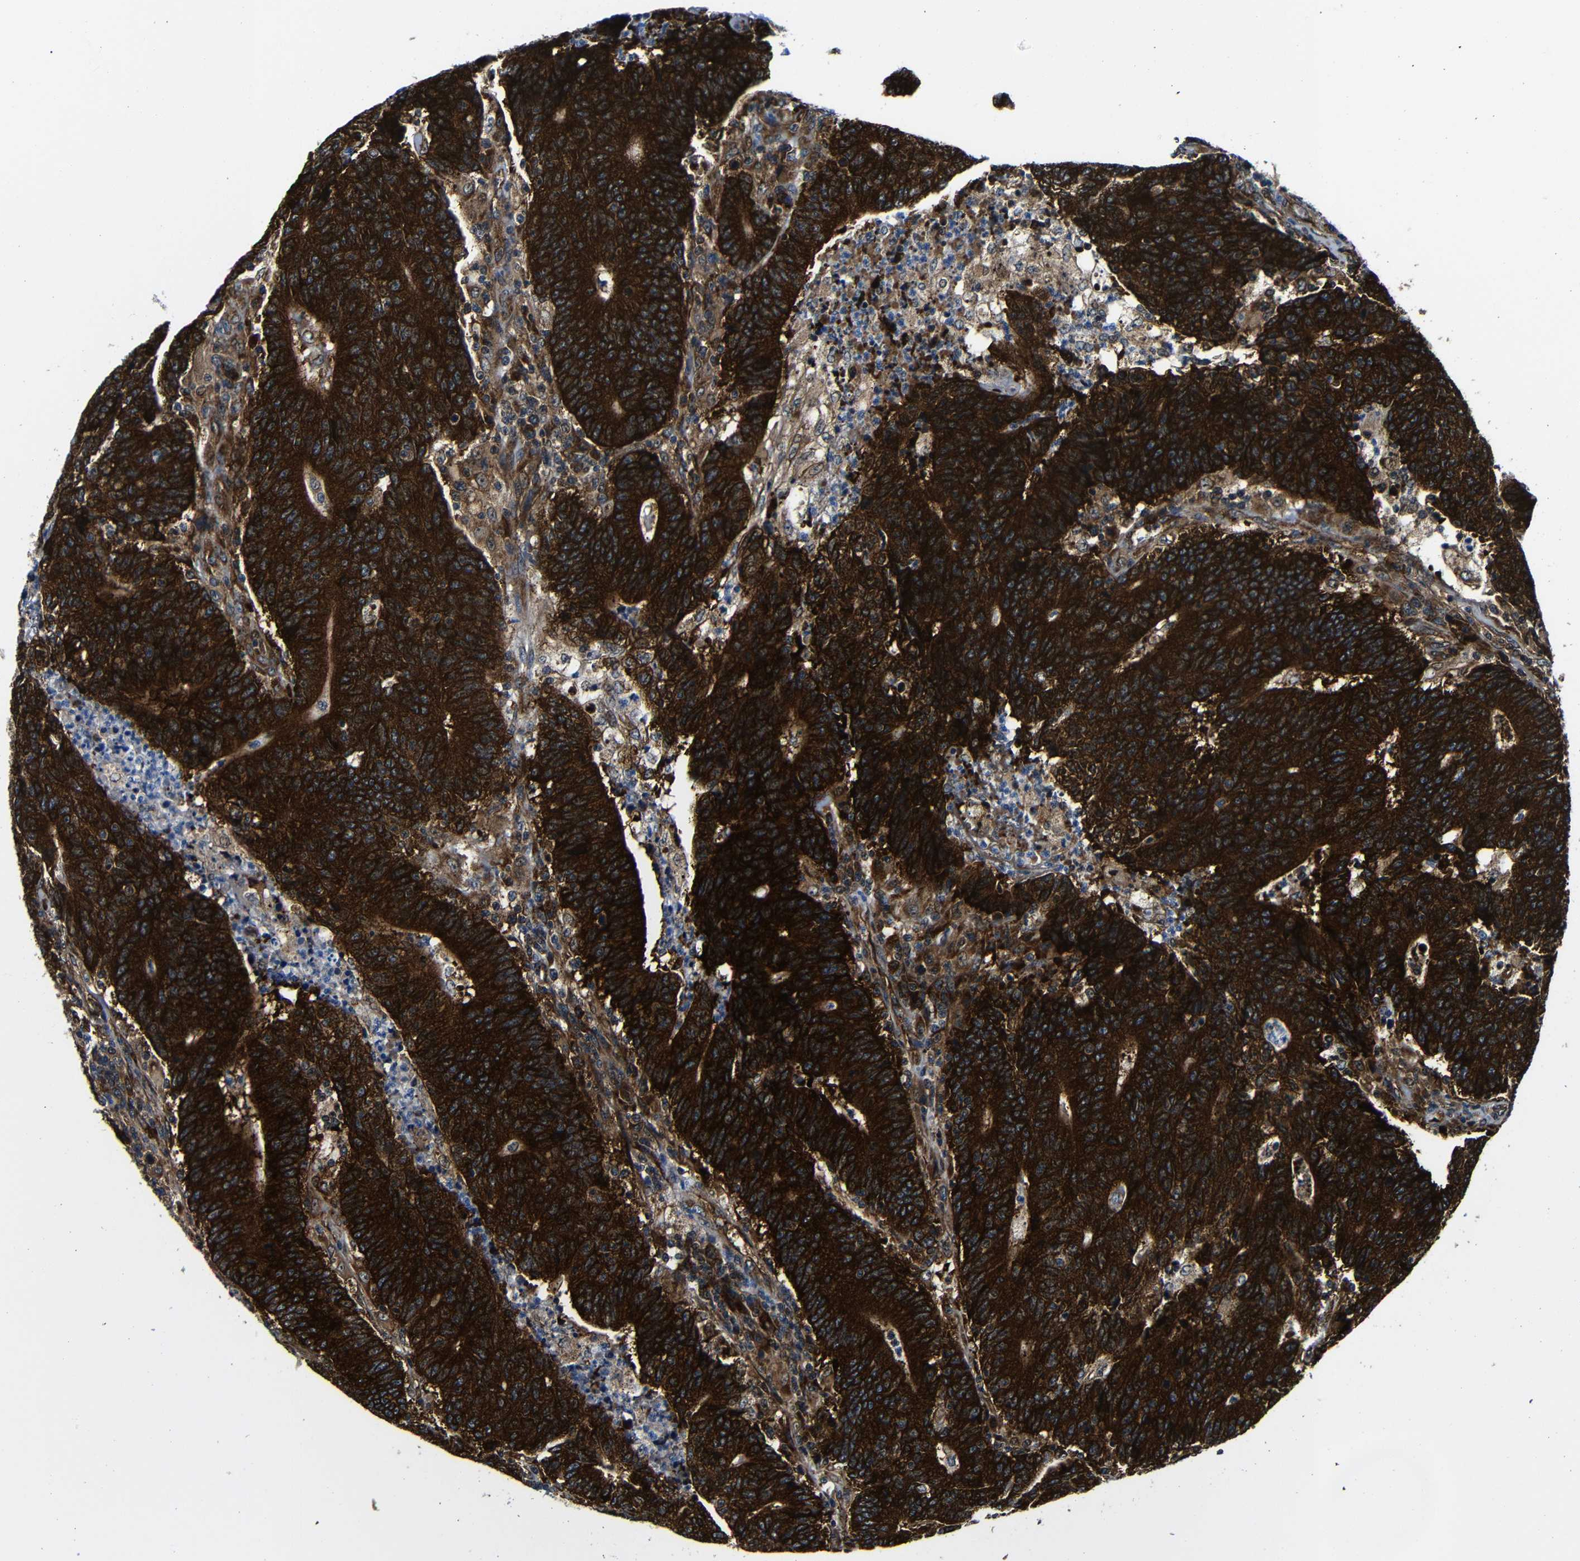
{"staining": {"intensity": "strong", "quantity": ">75%", "location": "cytoplasmic/membranous"}, "tissue": "colorectal cancer", "cell_type": "Tumor cells", "image_type": "cancer", "snomed": [{"axis": "morphology", "description": "Normal tissue, NOS"}, {"axis": "morphology", "description": "Adenocarcinoma, NOS"}, {"axis": "topography", "description": "Colon"}], "caption": "The image reveals a brown stain indicating the presence of a protein in the cytoplasmic/membranous of tumor cells in colorectal cancer.", "gene": "ABCE1", "patient": {"sex": "female", "age": 75}}